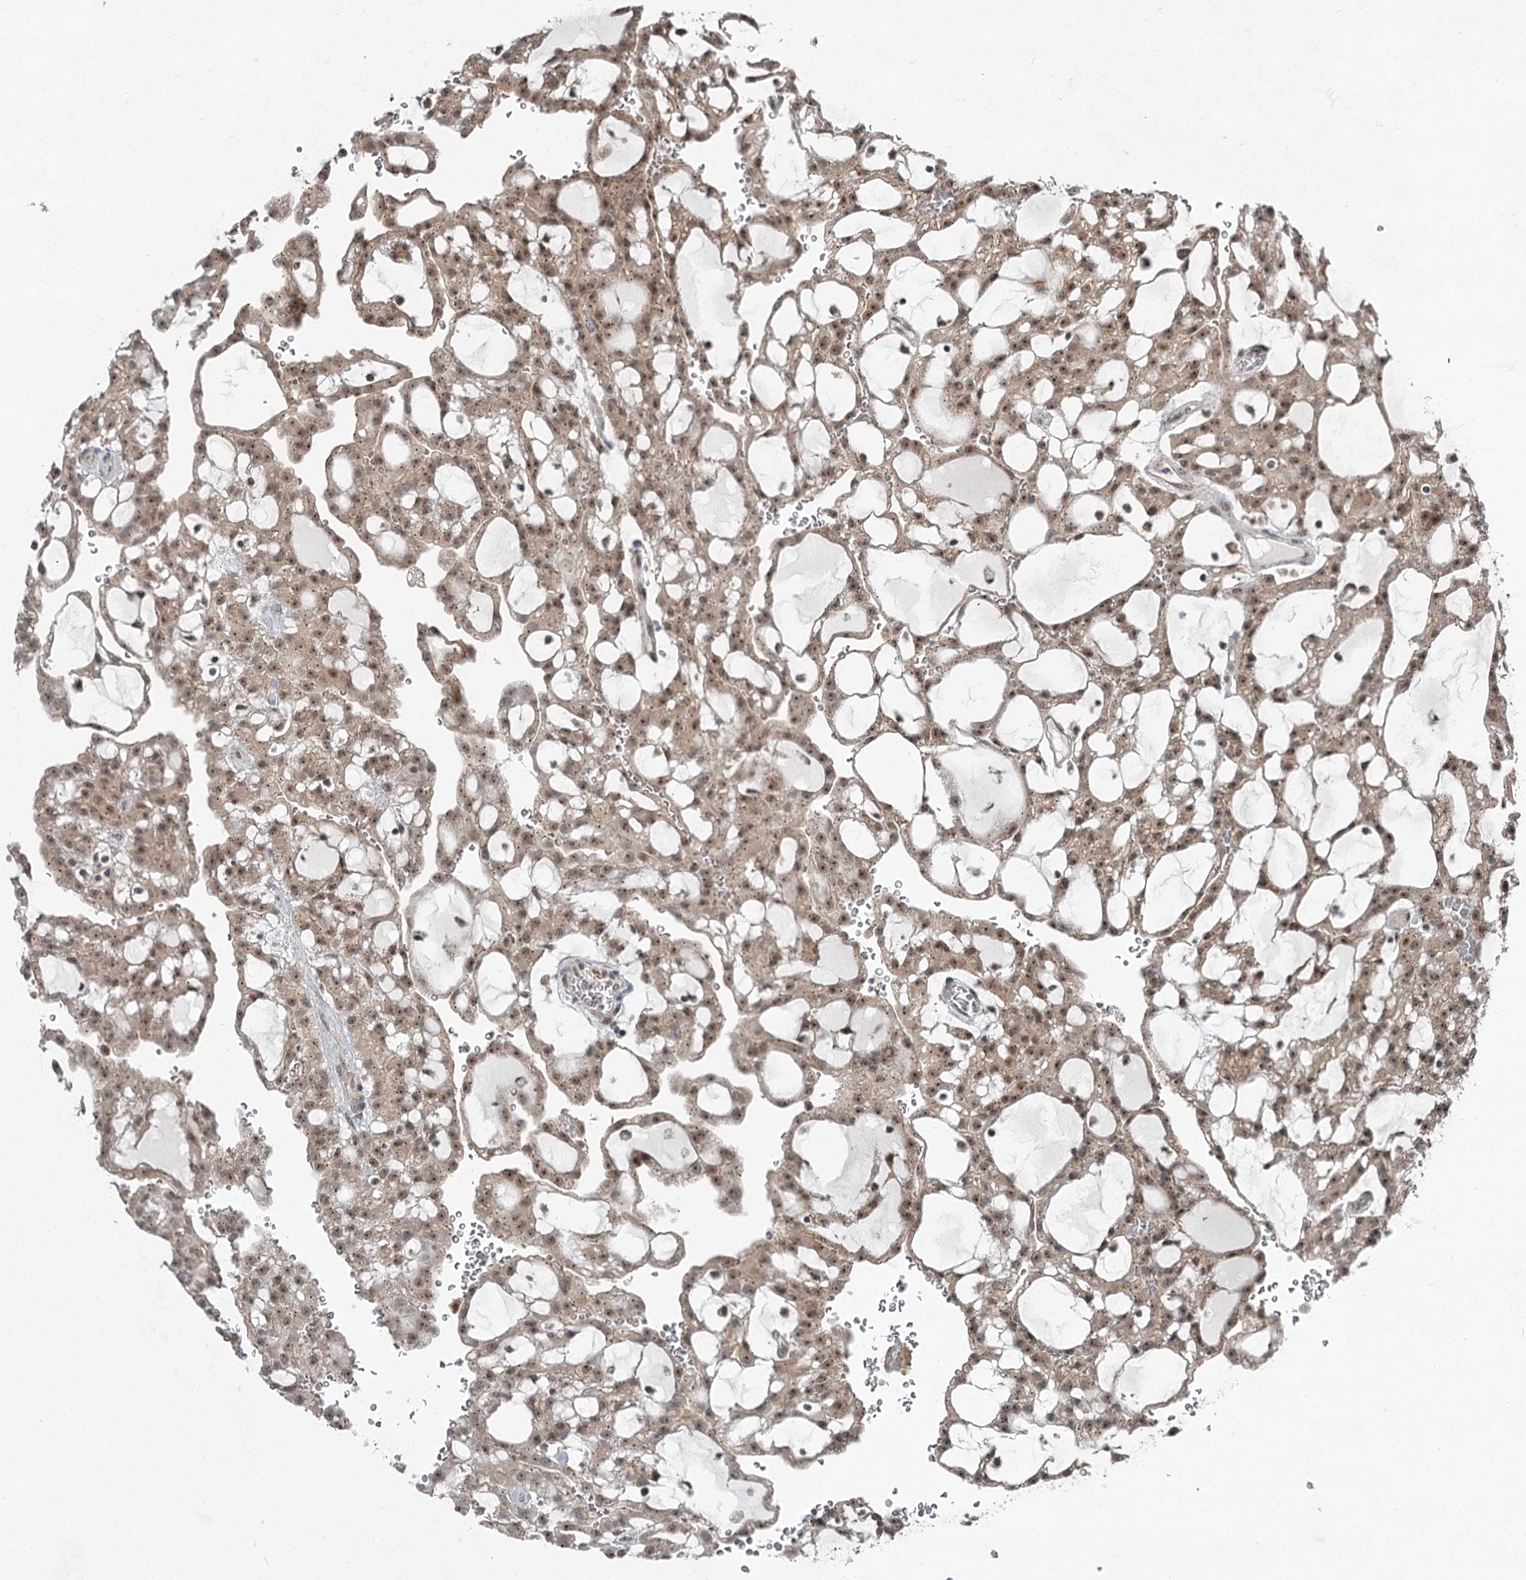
{"staining": {"intensity": "weak", "quantity": ">75%", "location": "cytoplasmic/membranous,nuclear"}, "tissue": "renal cancer", "cell_type": "Tumor cells", "image_type": "cancer", "snomed": [{"axis": "morphology", "description": "Adenocarcinoma, NOS"}, {"axis": "topography", "description": "Kidney"}], "caption": "Adenocarcinoma (renal) stained for a protein (brown) shows weak cytoplasmic/membranous and nuclear positive expression in approximately >75% of tumor cells.", "gene": "EXOSC1", "patient": {"sex": "male", "age": 63}}